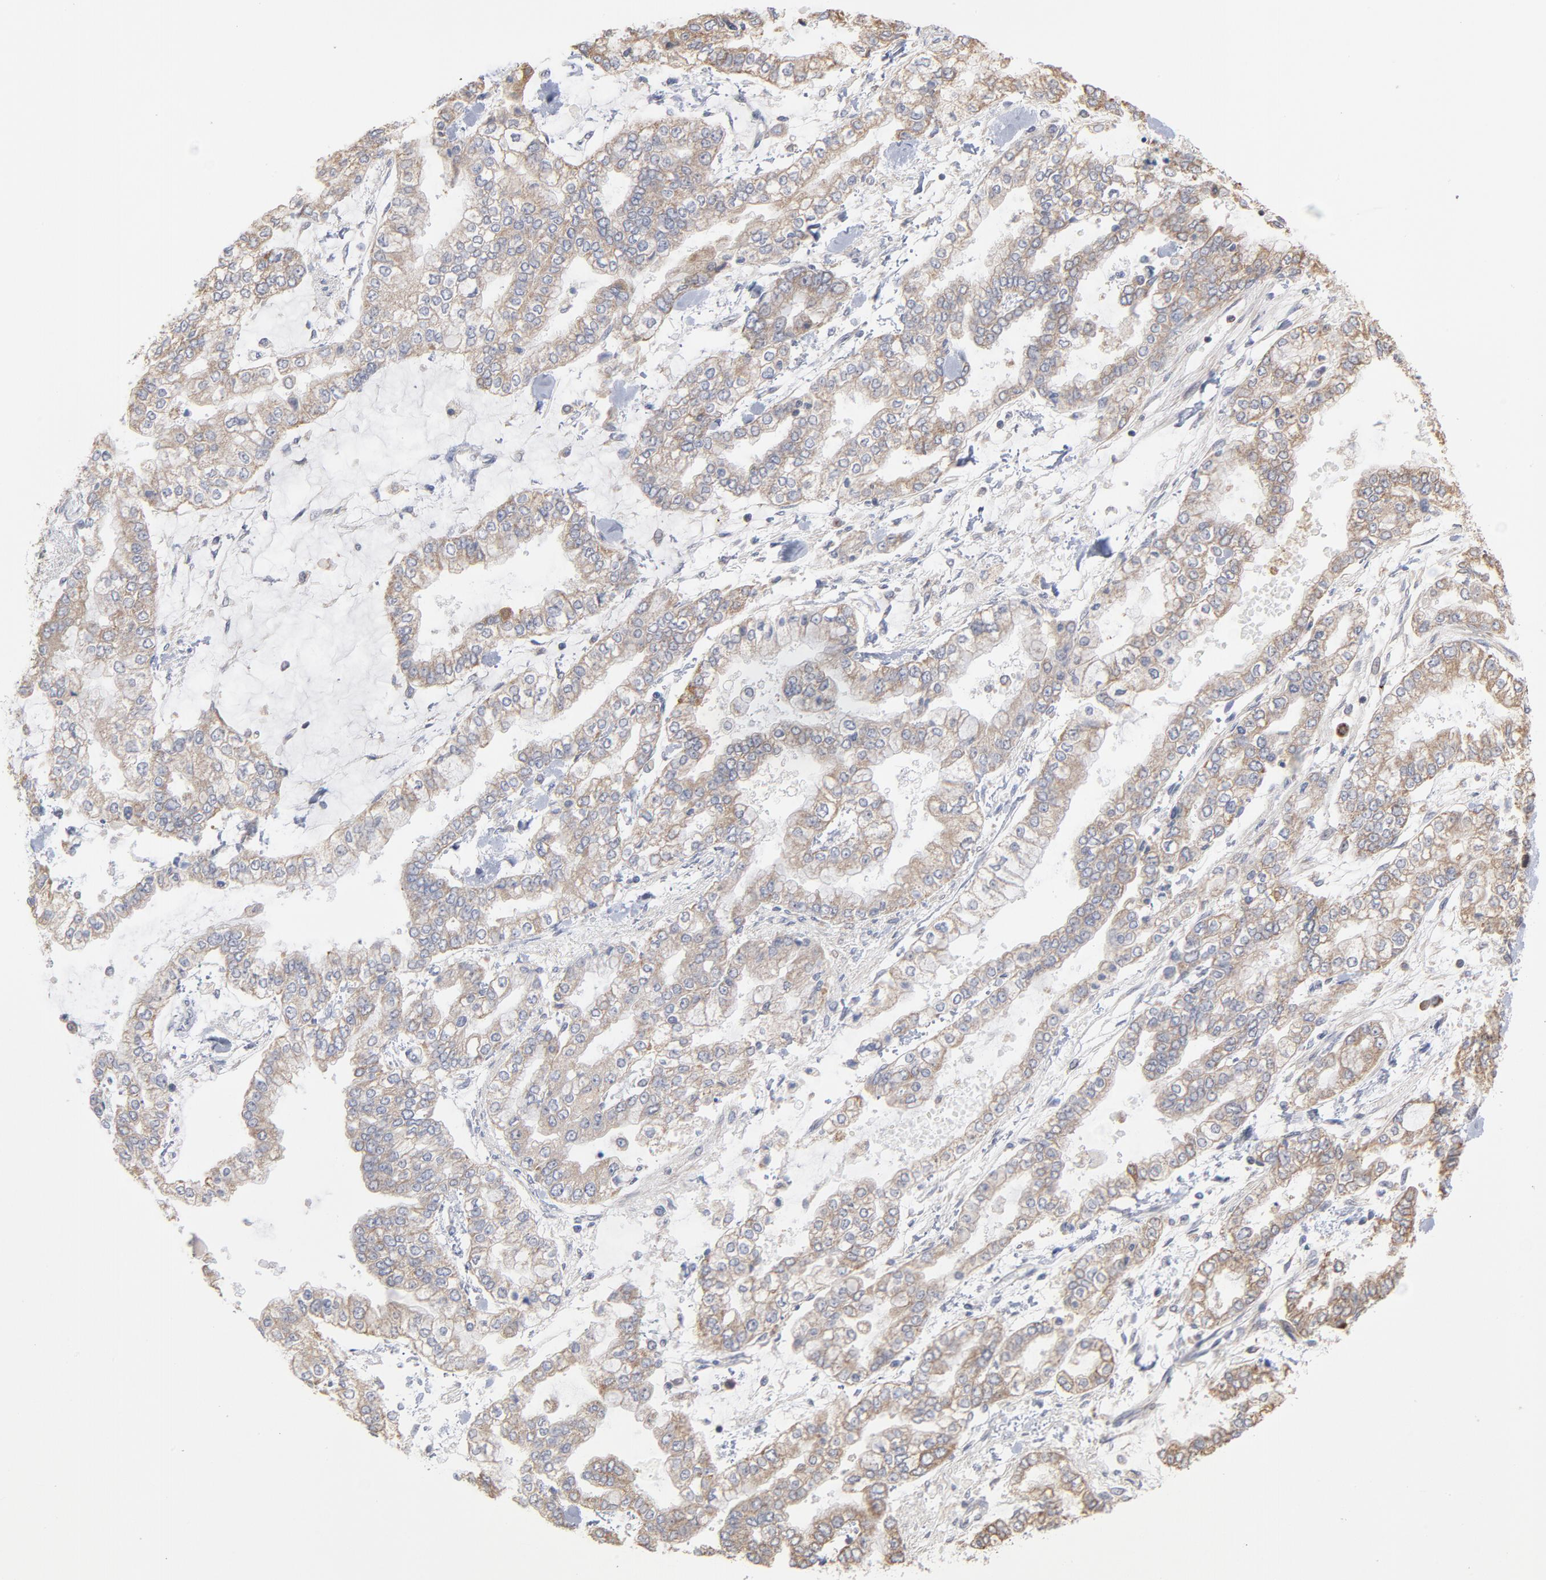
{"staining": {"intensity": "weak", "quantity": ">75%", "location": "cytoplasmic/membranous"}, "tissue": "stomach cancer", "cell_type": "Tumor cells", "image_type": "cancer", "snomed": [{"axis": "morphology", "description": "Normal tissue, NOS"}, {"axis": "morphology", "description": "Adenocarcinoma, NOS"}, {"axis": "topography", "description": "Stomach, upper"}, {"axis": "topography", "description": "Stomach"}], "caption": "DAB (3,3'-diaminobenzidine) immunohistochemical staining of adenocarcinoma (stomach) demonstrates weak cytoplasmic/membranous protein staining in about >75% of tumor cells.", "gene": "PPFIBP2", "patient": {"sex": "male", "age": 76}}